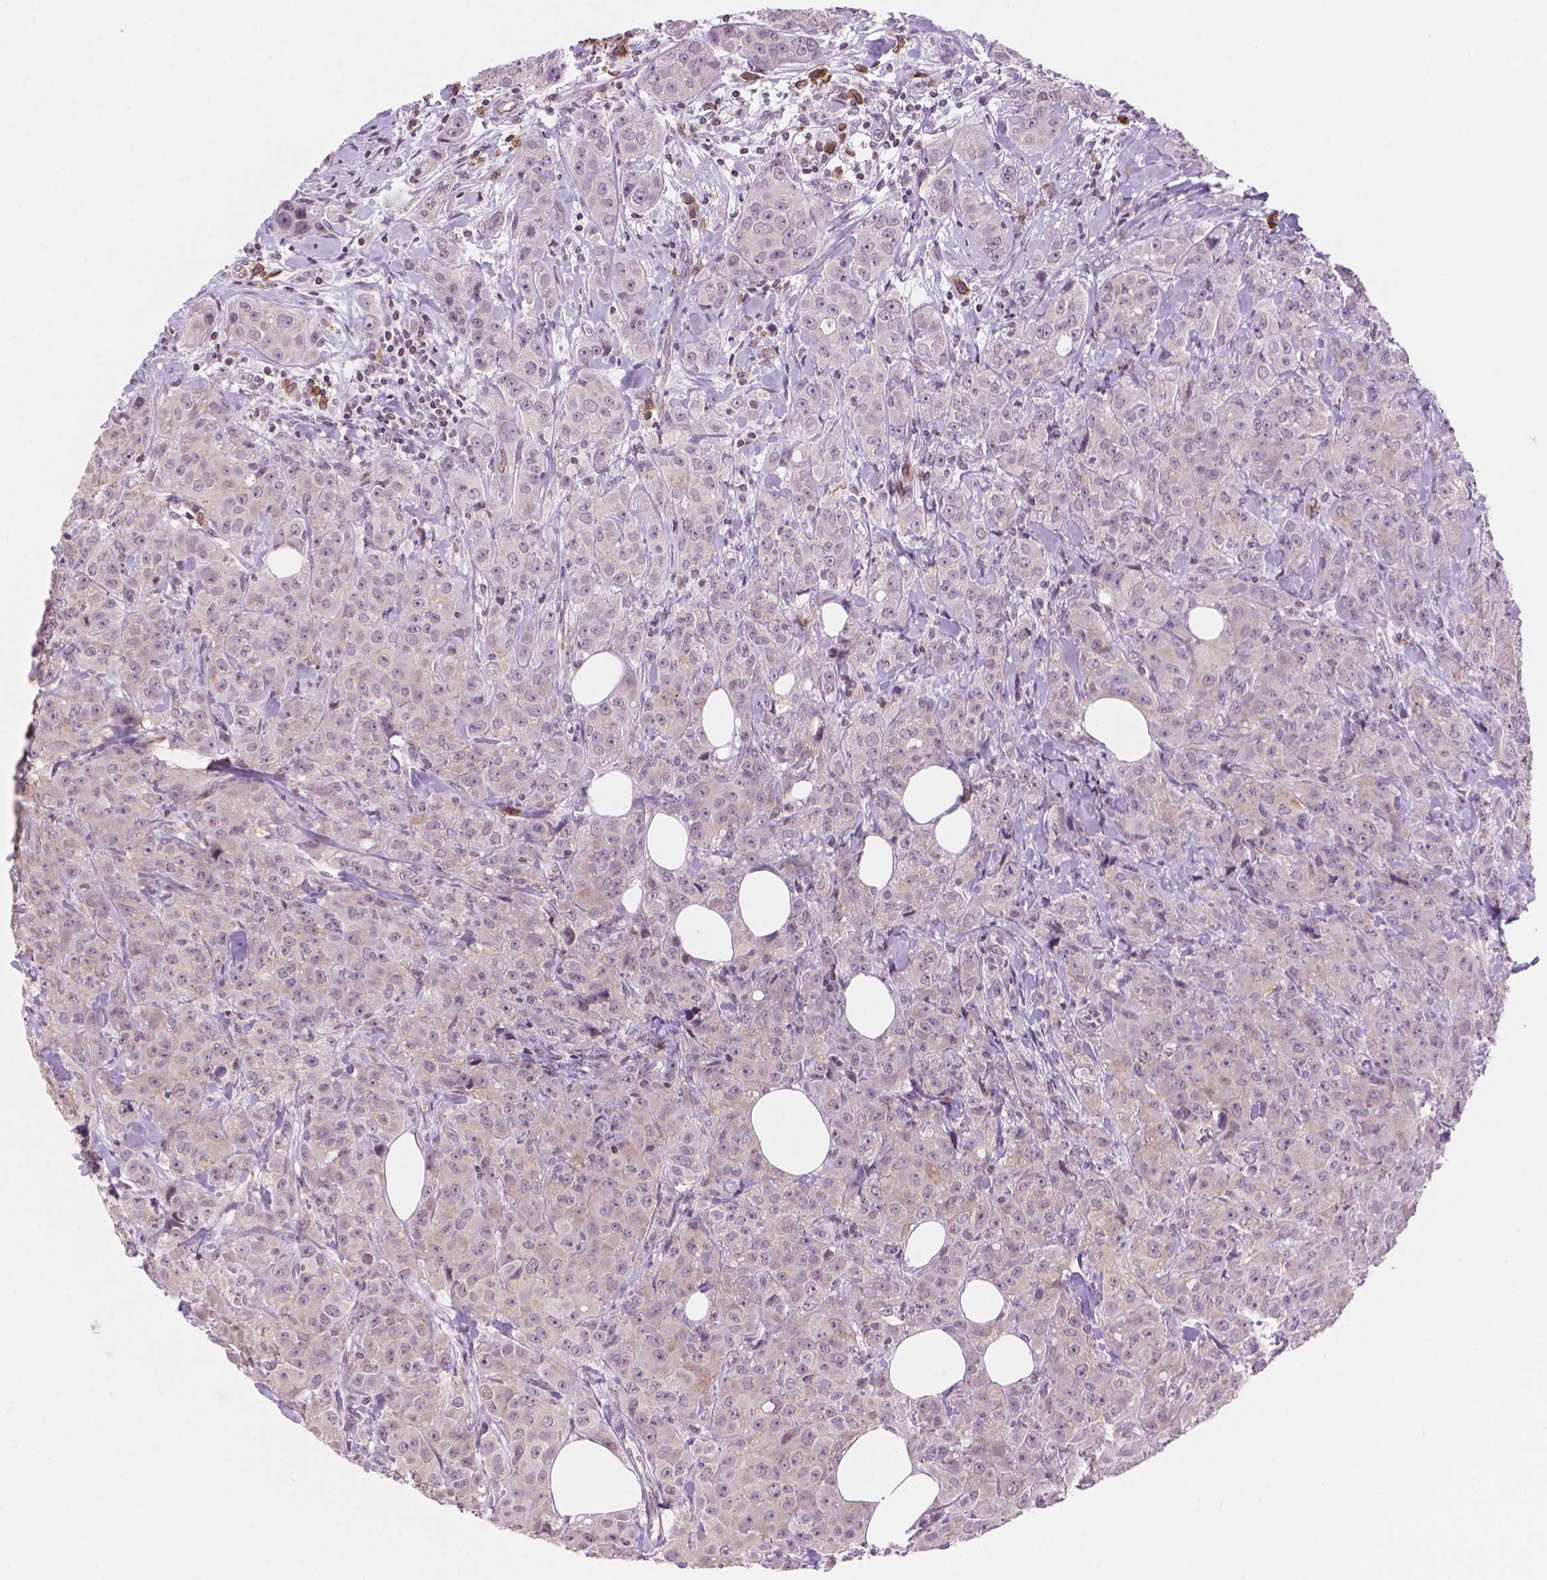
{"staining": {"intensity": "negative", "quantity": "none", "location": "none"}, "tissue": "breast cancer", "cell_type": "Tumor cells", "image_type": "cancer", "snomed": [{"axis": "morphology", "description": "Duct carcinoma"}, {"axis": "topography", "description": "Breast"}], "caption": "Immunohistochemical staining of human invasive ductal carcinoma (breast) demonstrates no significant staining in tumor cells.", "gene": "TMEM184A", "patient": {"sex": "female", "age": 43}}